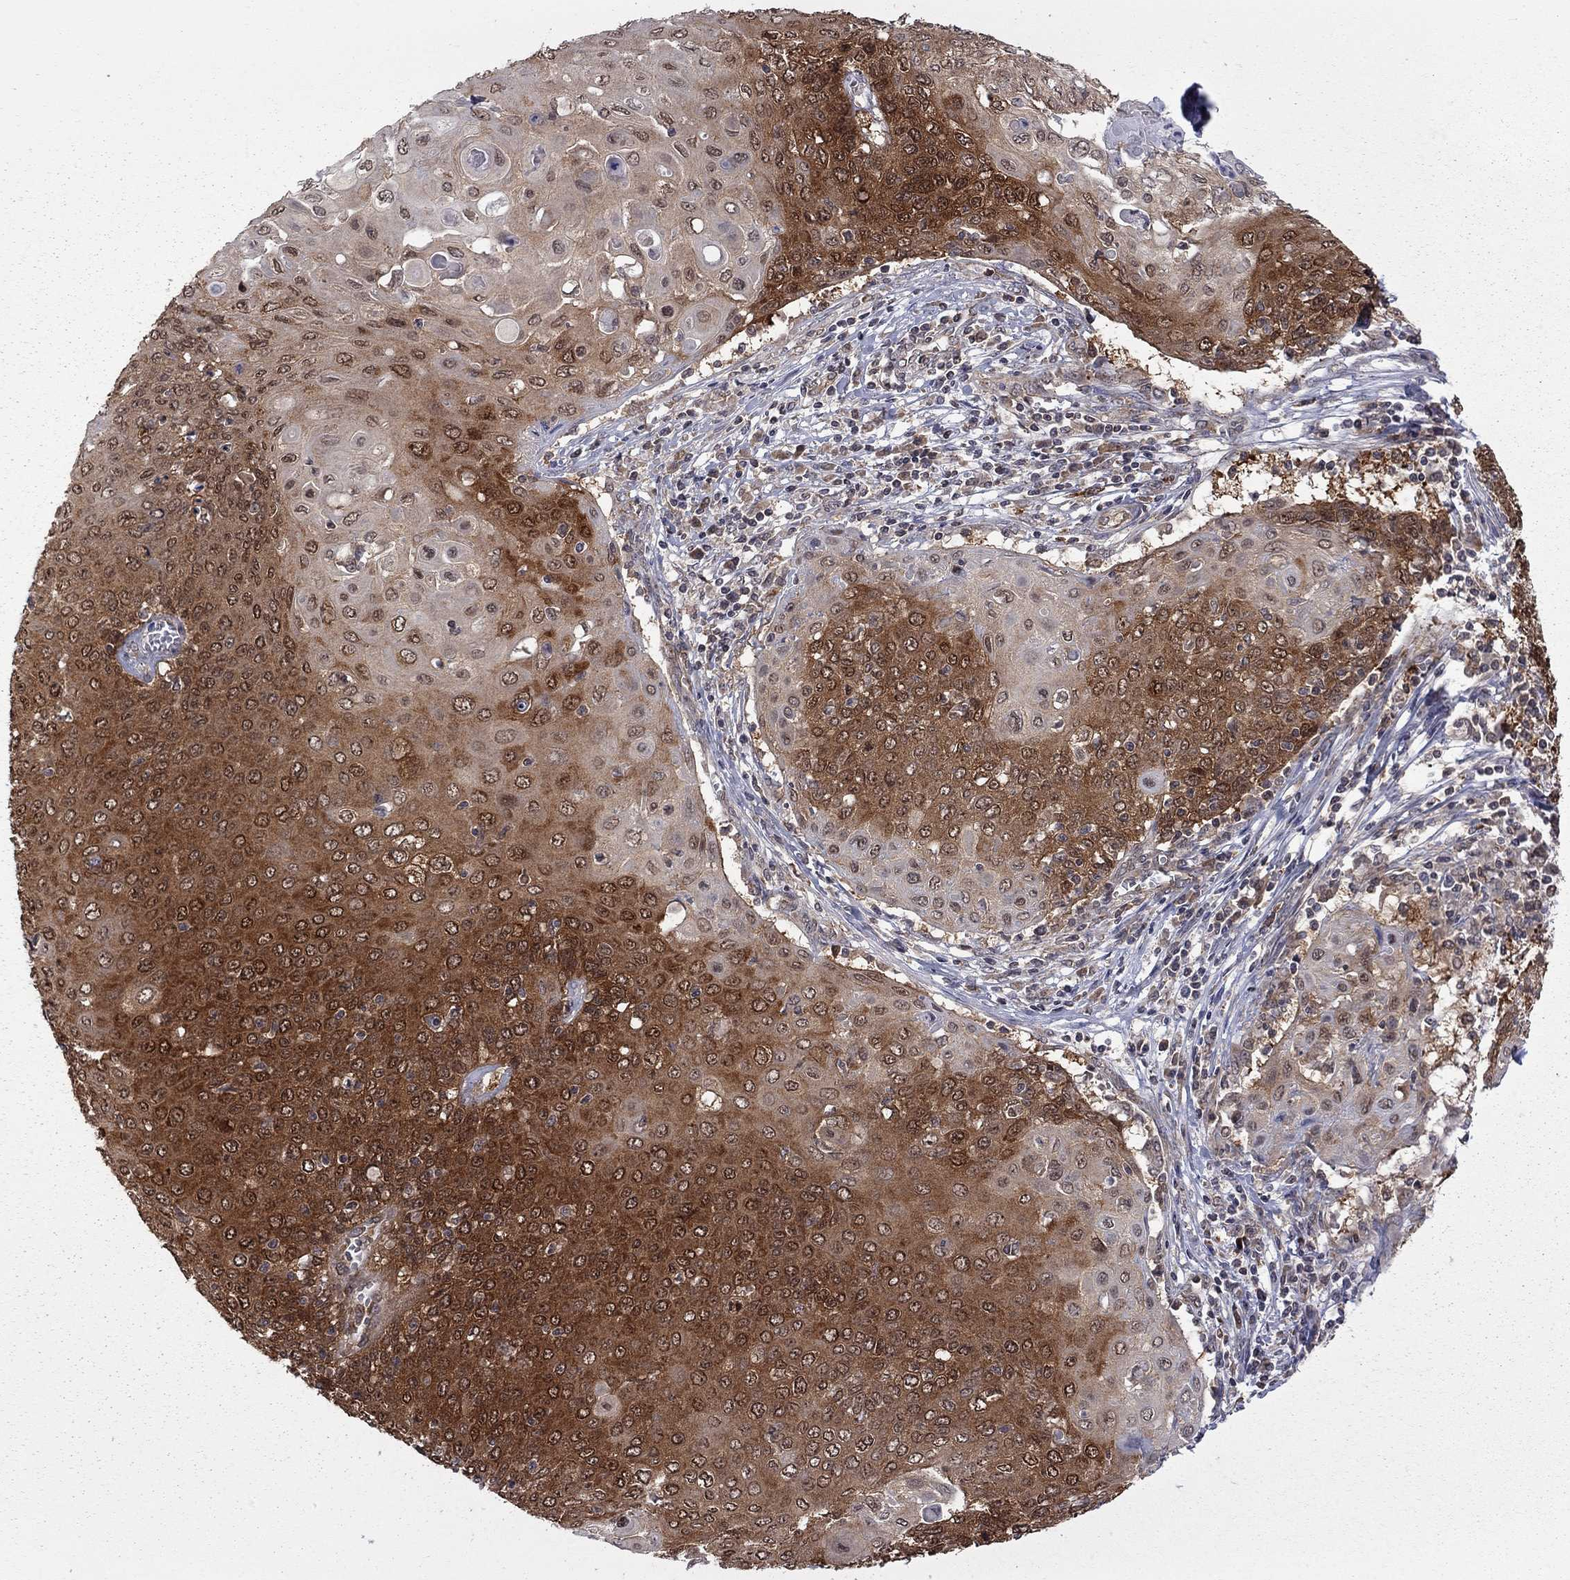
{"staining": {"intensity": "strong", "quantity": ">75%", "location": "cytoplasmic/membranous"}, "tissue": "cervical cancer", "cell_type": "Tumor cells", "image_type": "cancer", "snomed": [{"axis": "morphology", "description": "Squamous cell carcinoma, NOS"}, {"axis": "topography", "description": "Cervix"}], "caption": "A brown stain shows strong cytoplasmic/membranous staining of a protein in human cervical cancer (squamous cell carcinoma) tumor cells.", "gene": "NAA50", "patient": {"sex": "female", "age": 39}}